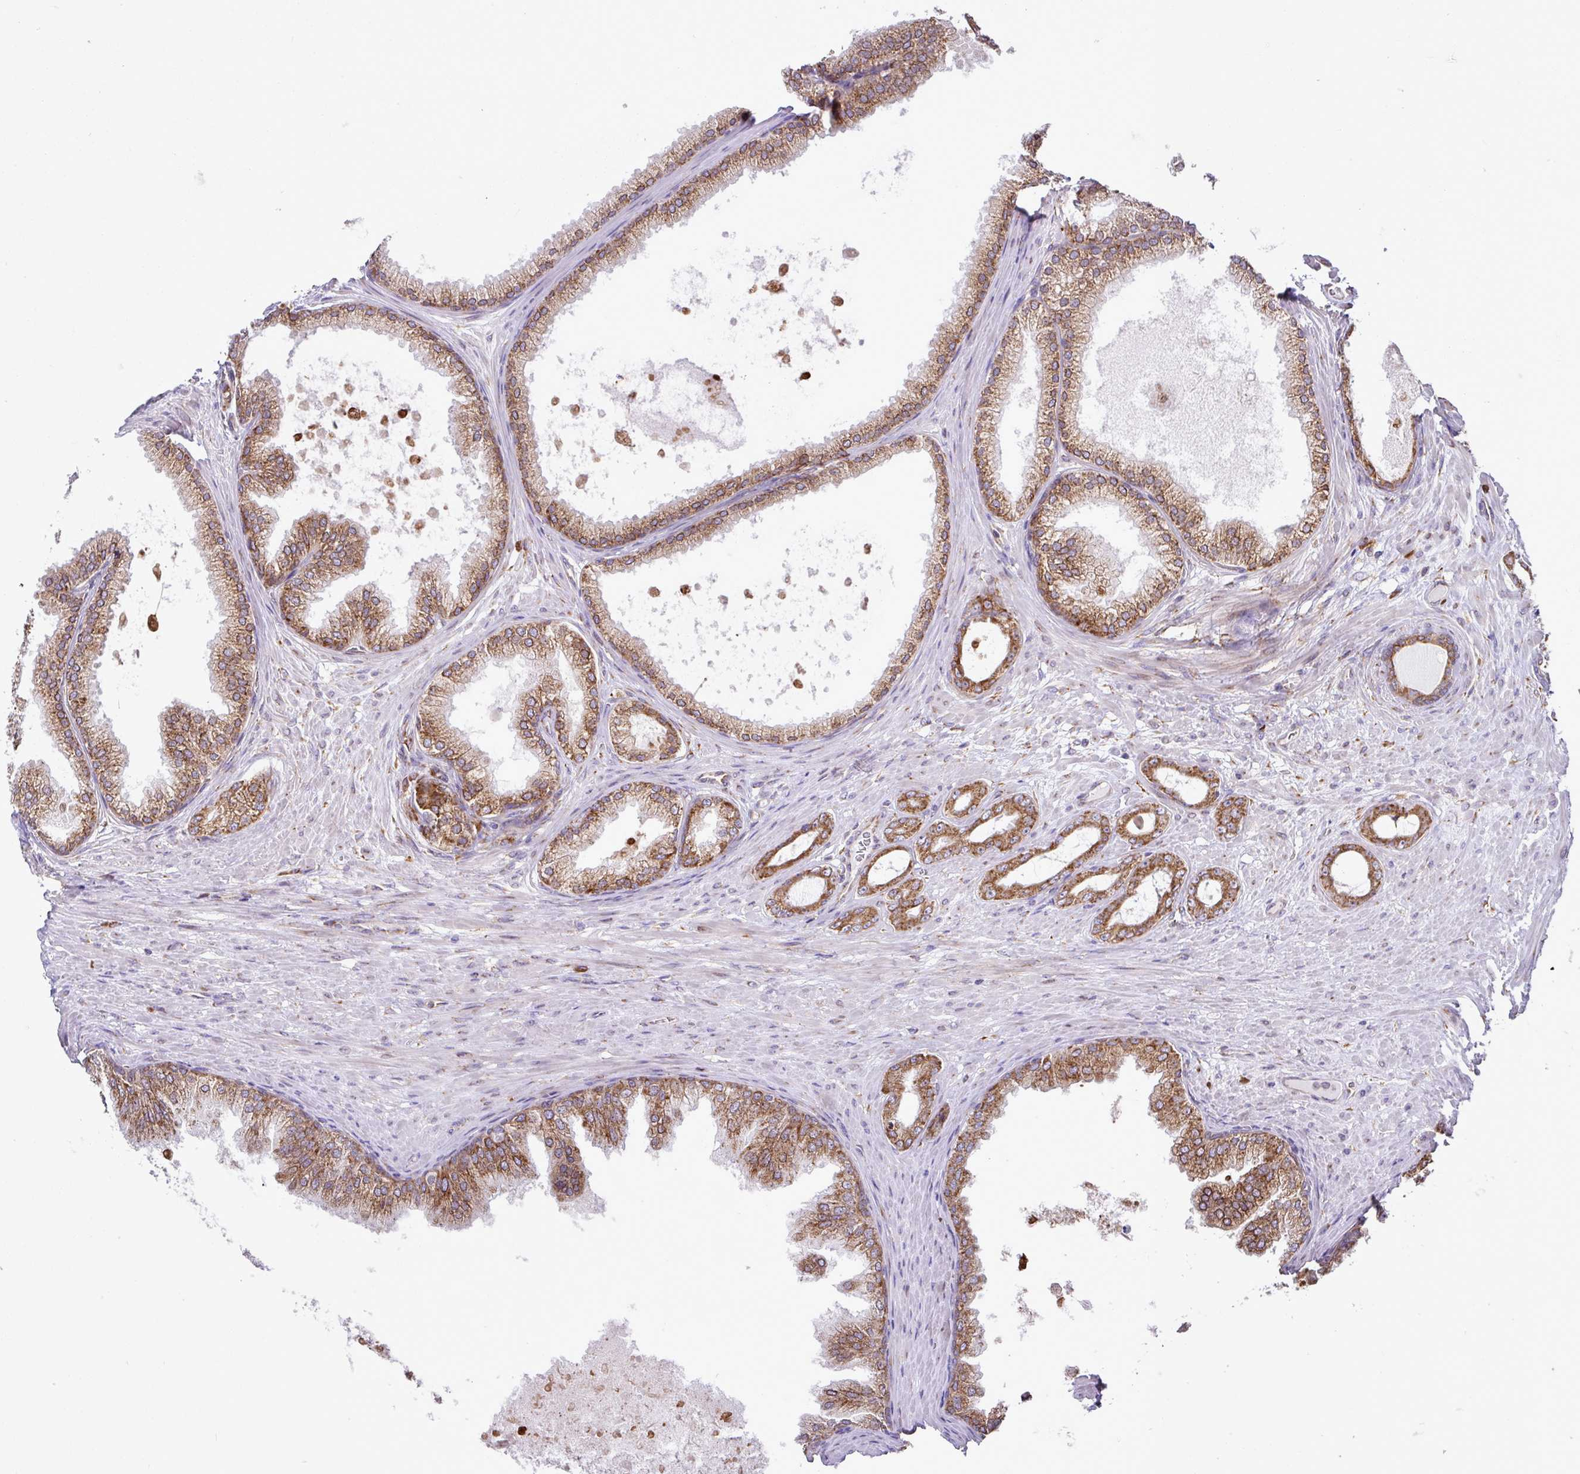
{"staining": {"intensity": "moderate", "quantity": ">75%", "location": "cytoplasmic/membranous"}, "tissue": "prostate cancer", "cell_type": "Tumor cells", "image_type": "cancer", "snomed": [{"axis": "morphology", "description": "Adenocarcinoma, Low grade"}, {"axis": "topography", "description": "Prostate"}], "caption": "Adenocarcinoma (low-grade) (prostate) stained with a brown dye reveals moderate cytoplasmic/membranous positive positivity in about >75% of tumor cells.", "gene": "SLC39A7", "patient": {"sex": "male", "age": 63}}